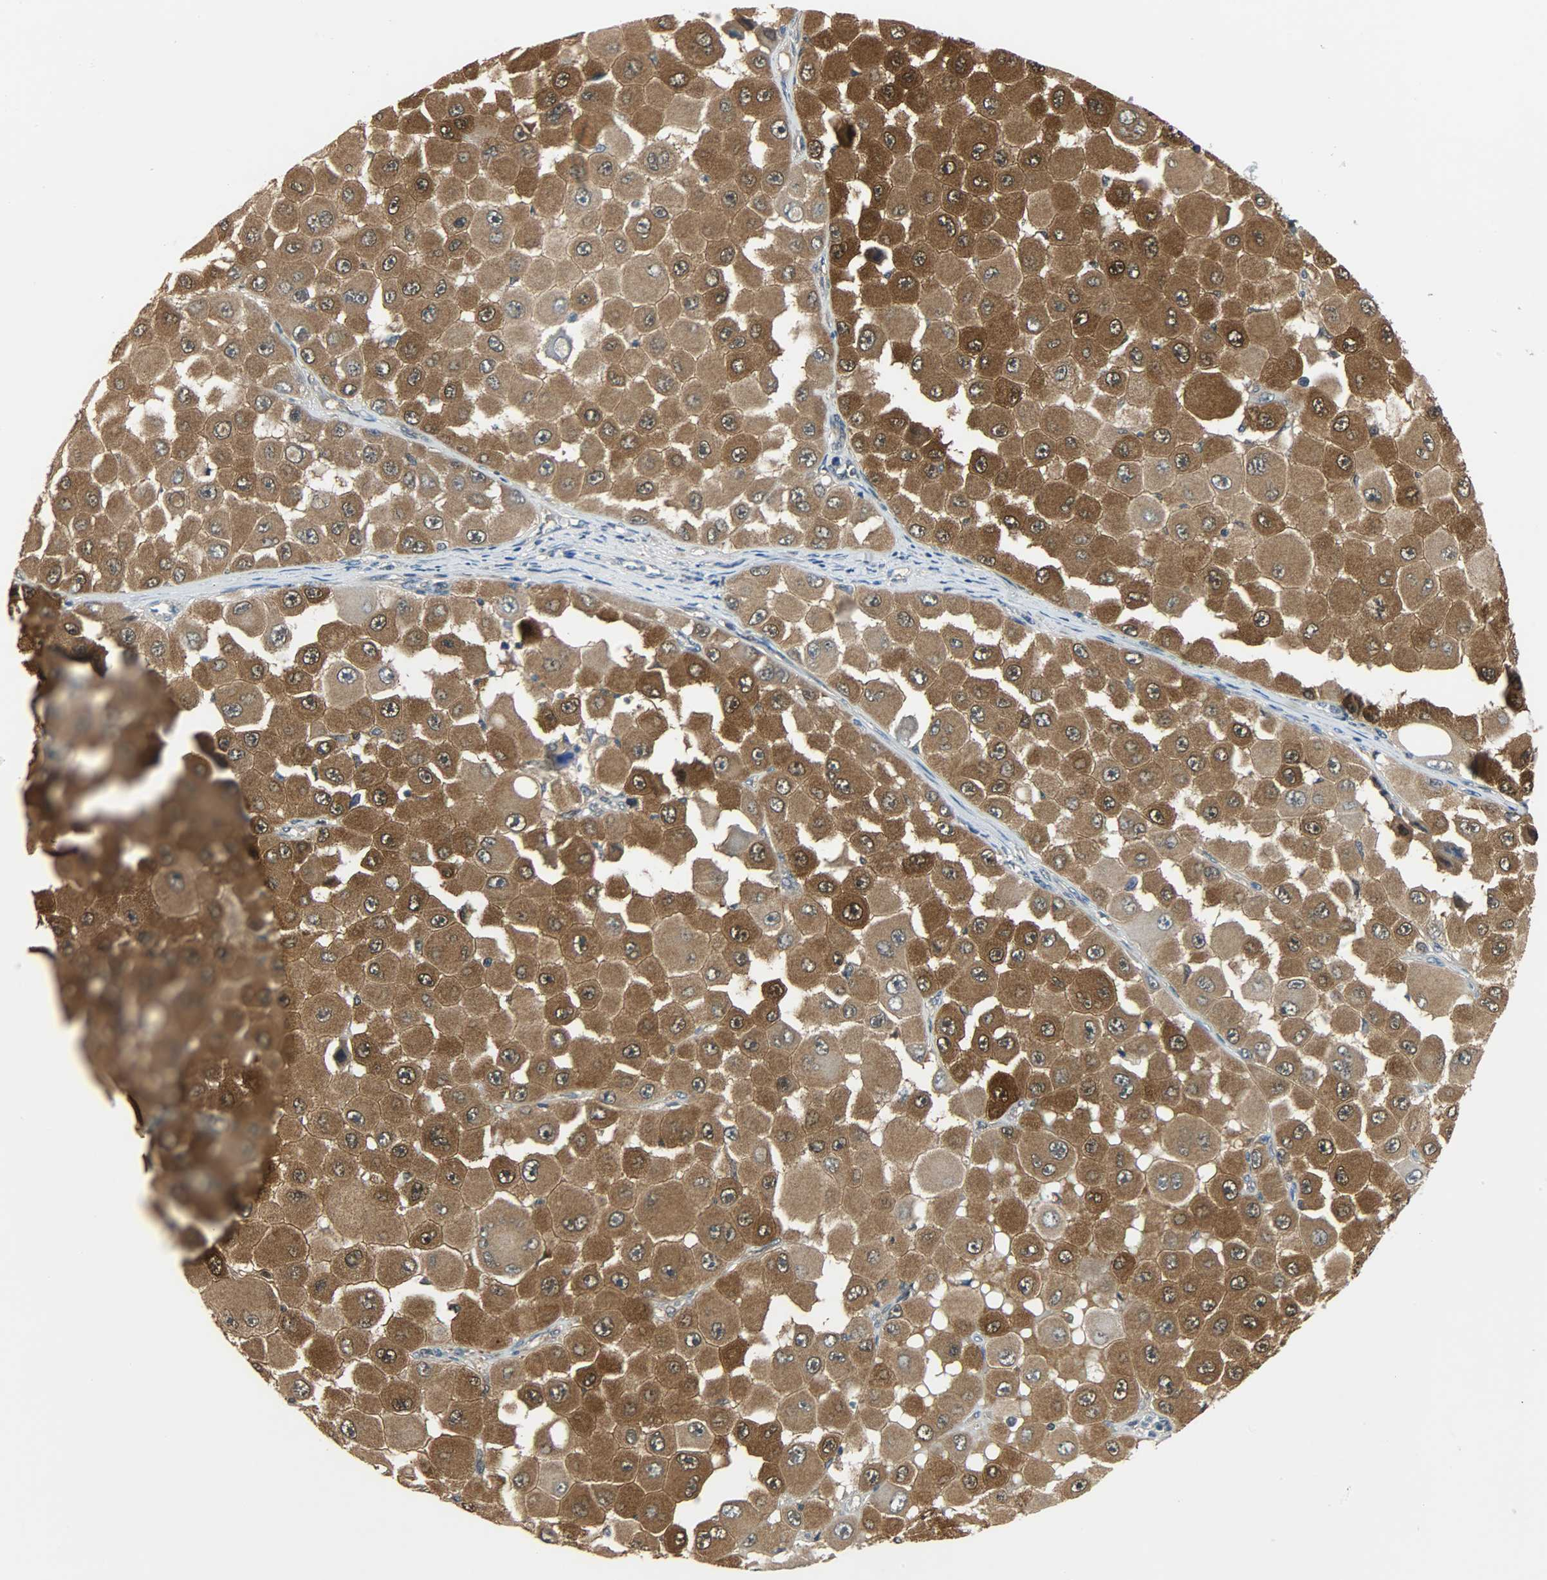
{"staining": {"intensity": "strong", "quantity": ">75%", "location": "cytoplasmic/membranous,nuclear"}, "tissue": "melanoma", "cell_type": "Tumor cells", "image_type": "cancer", "snomed": [{"axis": "morphology", "description": "Malignant melanoma, NOS"}, {"axis": "topography", "description": "Skin"}], "caption": "Strong cytoplasmic/membranous and nuclear protein staining is appreciated in approximately >75% of tumor cells in melanoma. The staining is performed using DAB (3,3'-diaminobenzidine) brown chromogen to label protein expression. The nuclei are counter-stained blue using hematoxylin.", "gene": "EIF4EBP1", "patient": {"sex": "female", "age": 81}}